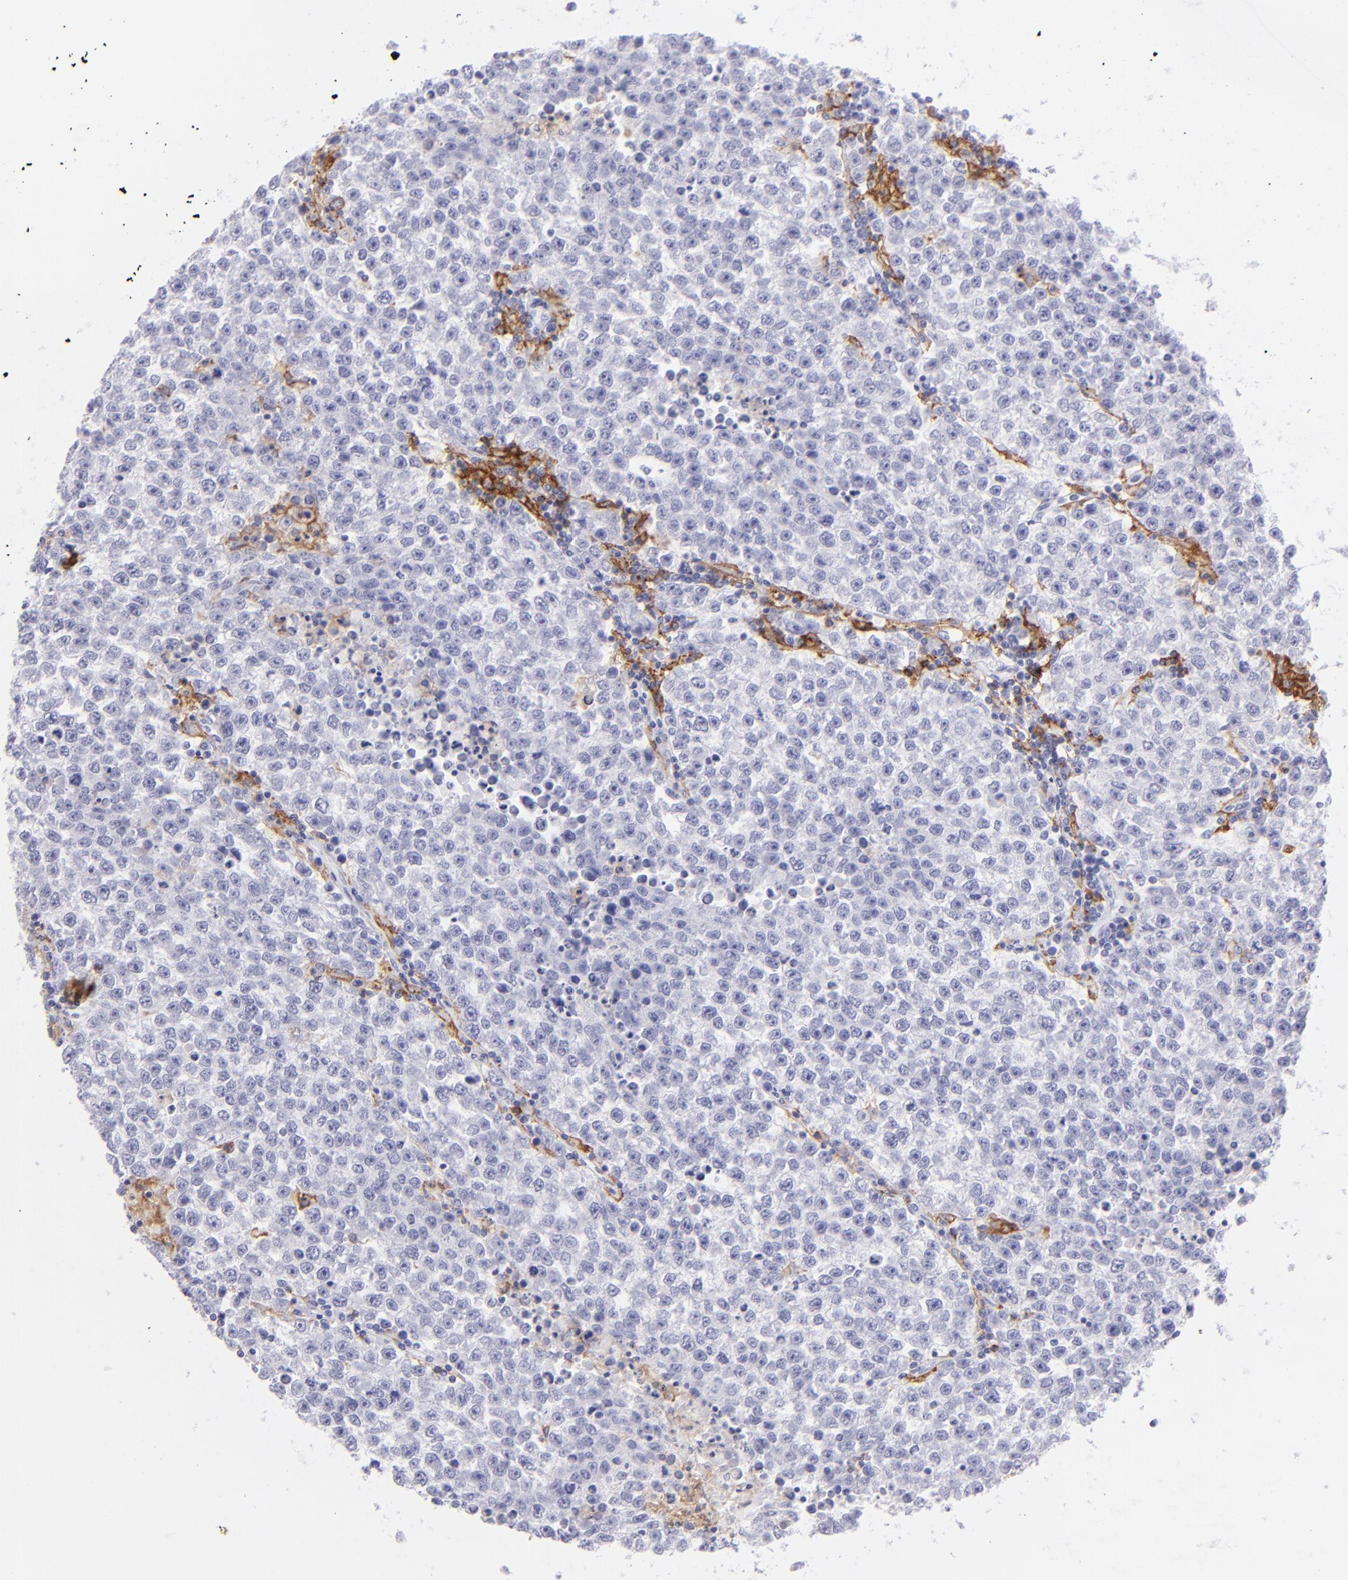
{"staining": {"intensity": "strong", "quantity": "<25%", "location": "cytoplasmic/membranous"}, "tissue": "testis cancer", "cell_type": "Tumor cells", "image_type": "cancer", "snomed": [{"axis": "morphology", "description": "Seminoma, NOS"}, {"axis": "topography", "description": "Testis"}], "caption": "A micrograph showing strong cytoplasmic/membranous expression in approximately <25% of tumor cells in testis seminoma, as visualized by brown immunohistochemical staining.", "gene": "CD72", "patient": {"sex": "male", "age": 36}}